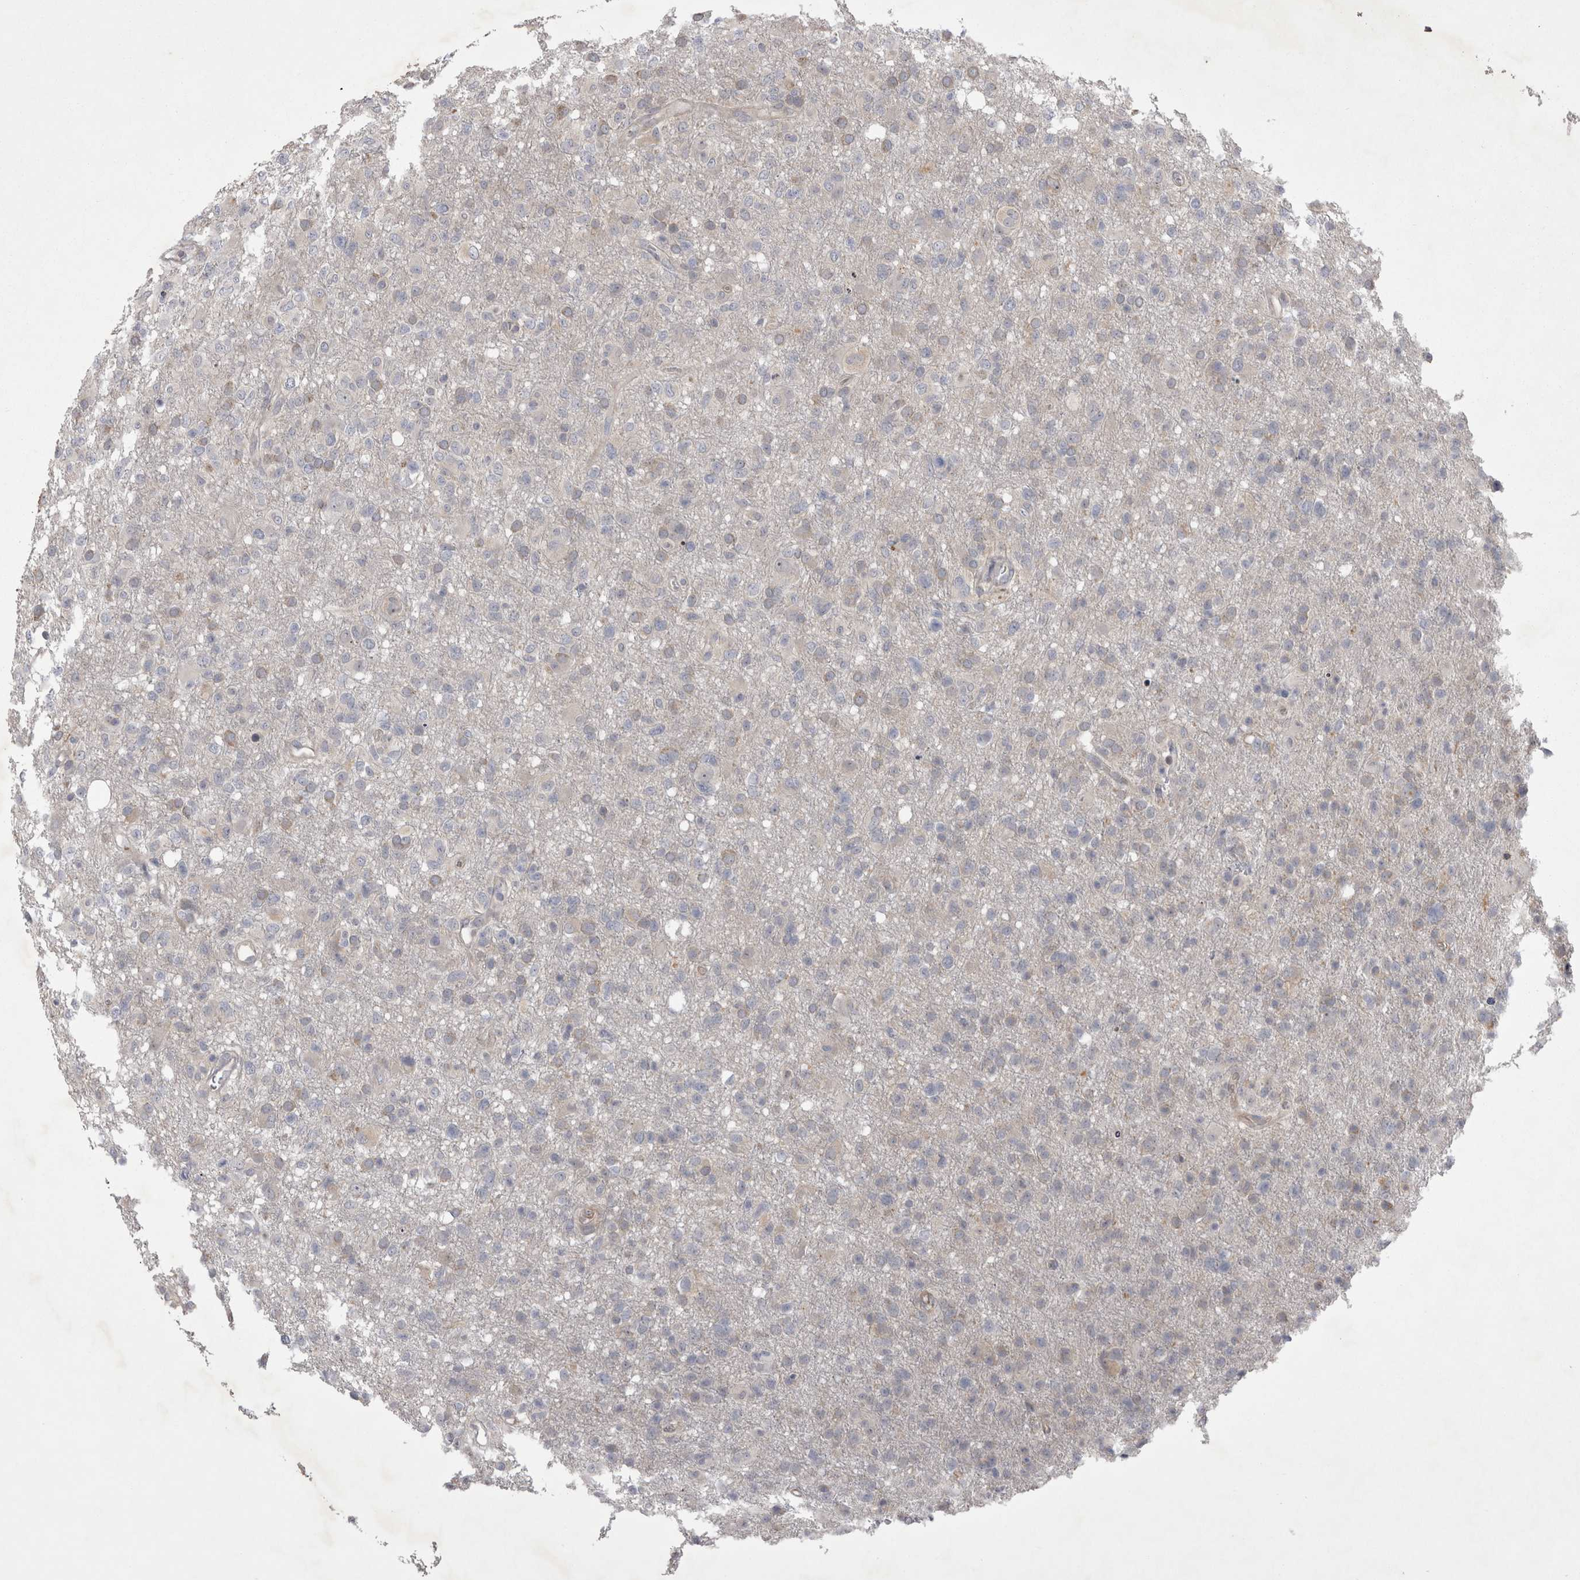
{"staining": {"intensity": "negative", "quantity": "none", "location": "none"}, "tissue": "glioma", "cell_type": "Tumor cells", "image_type": "cancer", "snomed": [{"axis": "morphology", "description": "Glioma, malignant, High grade"}, {"axis": "topography", "description": "Brain"}], "caption": "Malignant glioma (high-grade) was stained to show a protein in brown. There is no significant expression in tumor cells.", "gene": "NENF", "patient": {"sex": "female", "age": 57}}